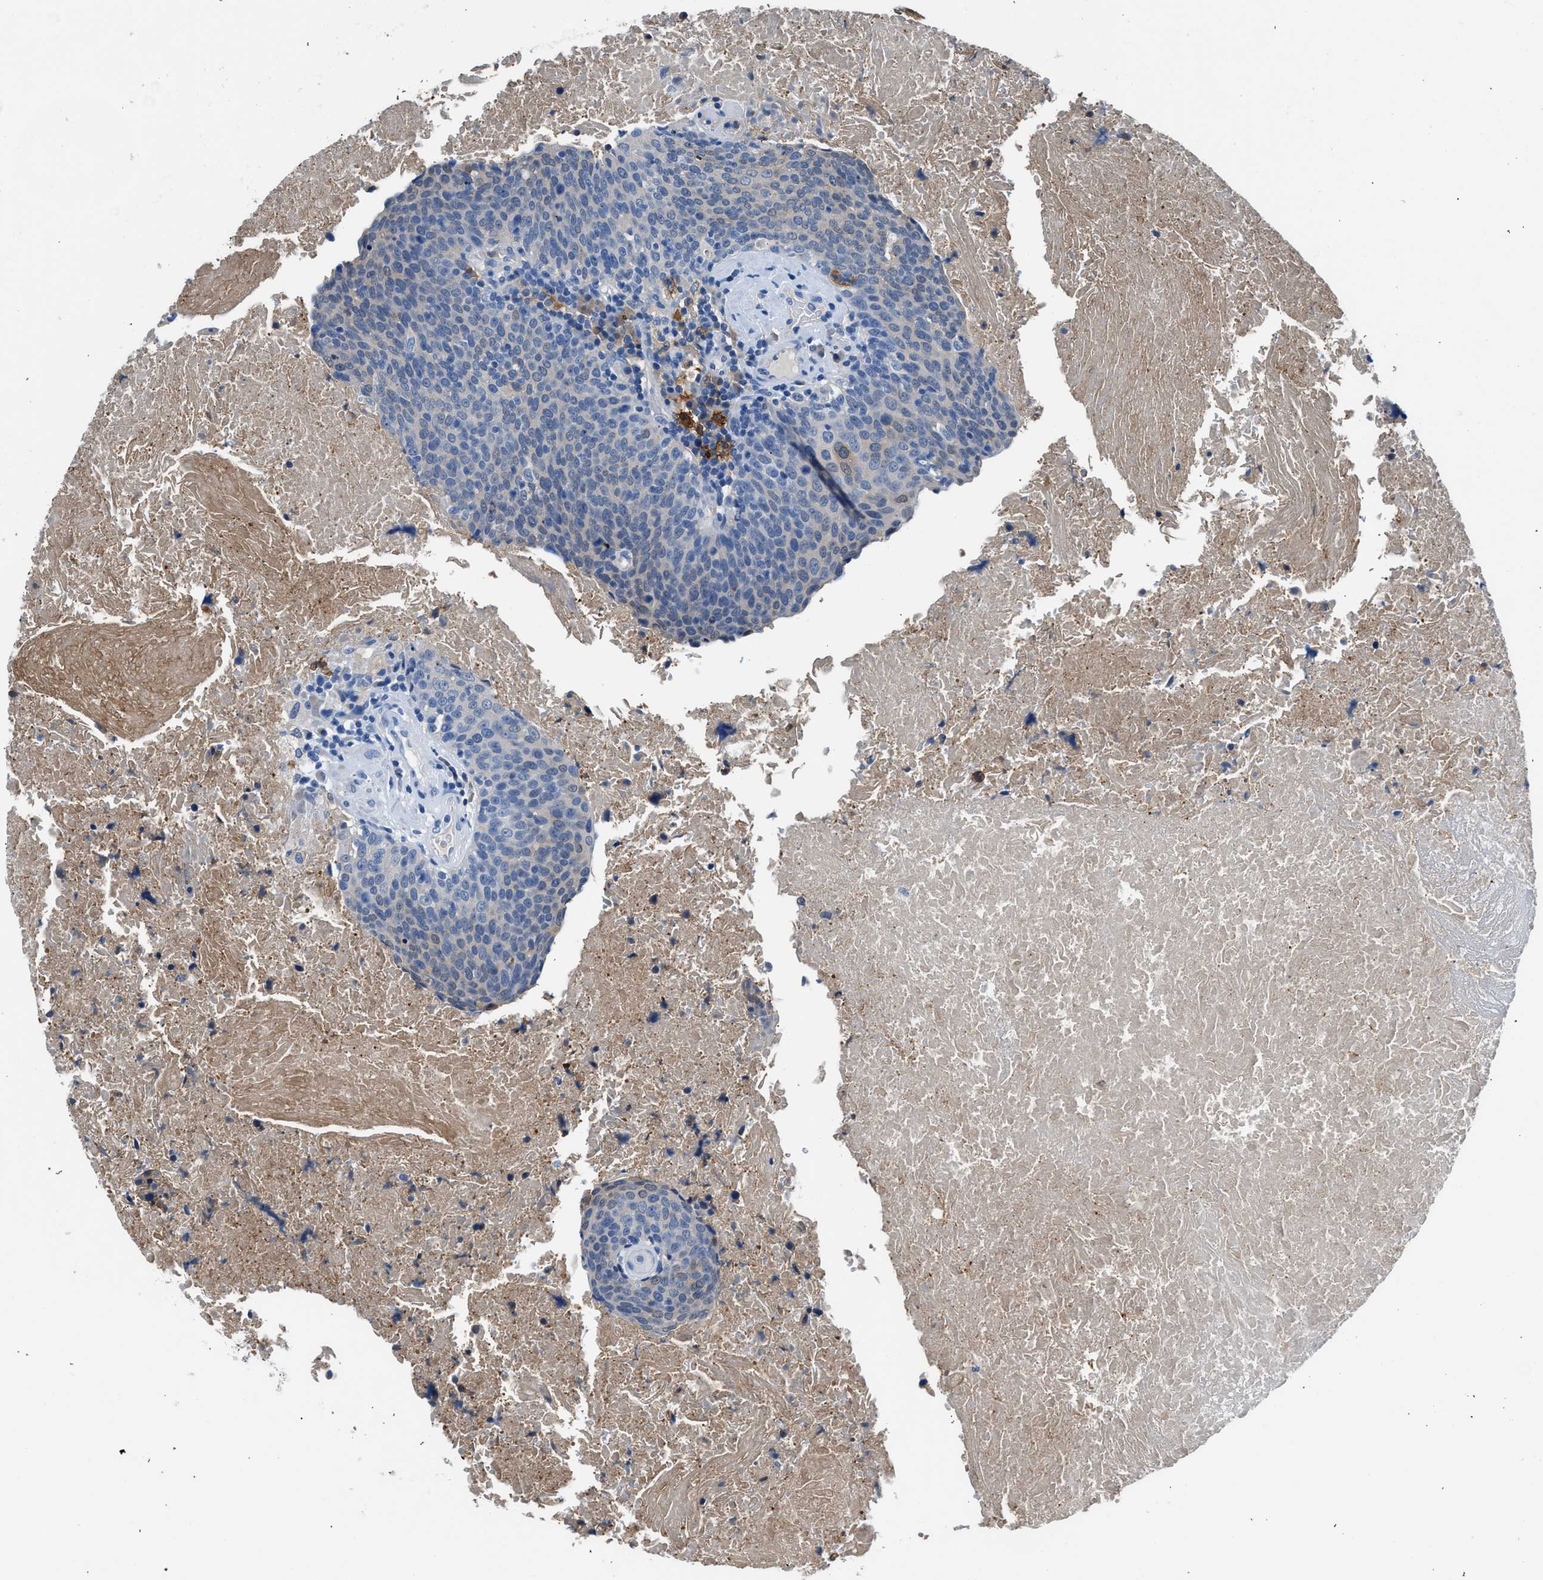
{"staining": {"intensity": "negative", "quantity": "none", "location": "none"}, "tissue": "head and neck cancer", "cell_type": "Tumor cells", "image_type": "cancer", "snomed": [{"axis": "morphology", "description": "Squamous cell carcinoma, NOS"}, {"axis": "morphology", "description": "Squamous cell carcinoma, metastatic, NOS"}, {"axis": "topography", "description": "Lymph node"}, {"axis": "topography", "description": "Head-Neck"}], "caption": "DAB (3,3'-diaminobenzidine) immunohistochemical staining of head and neck cancer demonstrates no significant expression in tumor cells. (DAB IHC visualized using brightfield microscopy, high magnification).", "gene": "FADS6", "patient": {"sex": "male", "age": 62}}